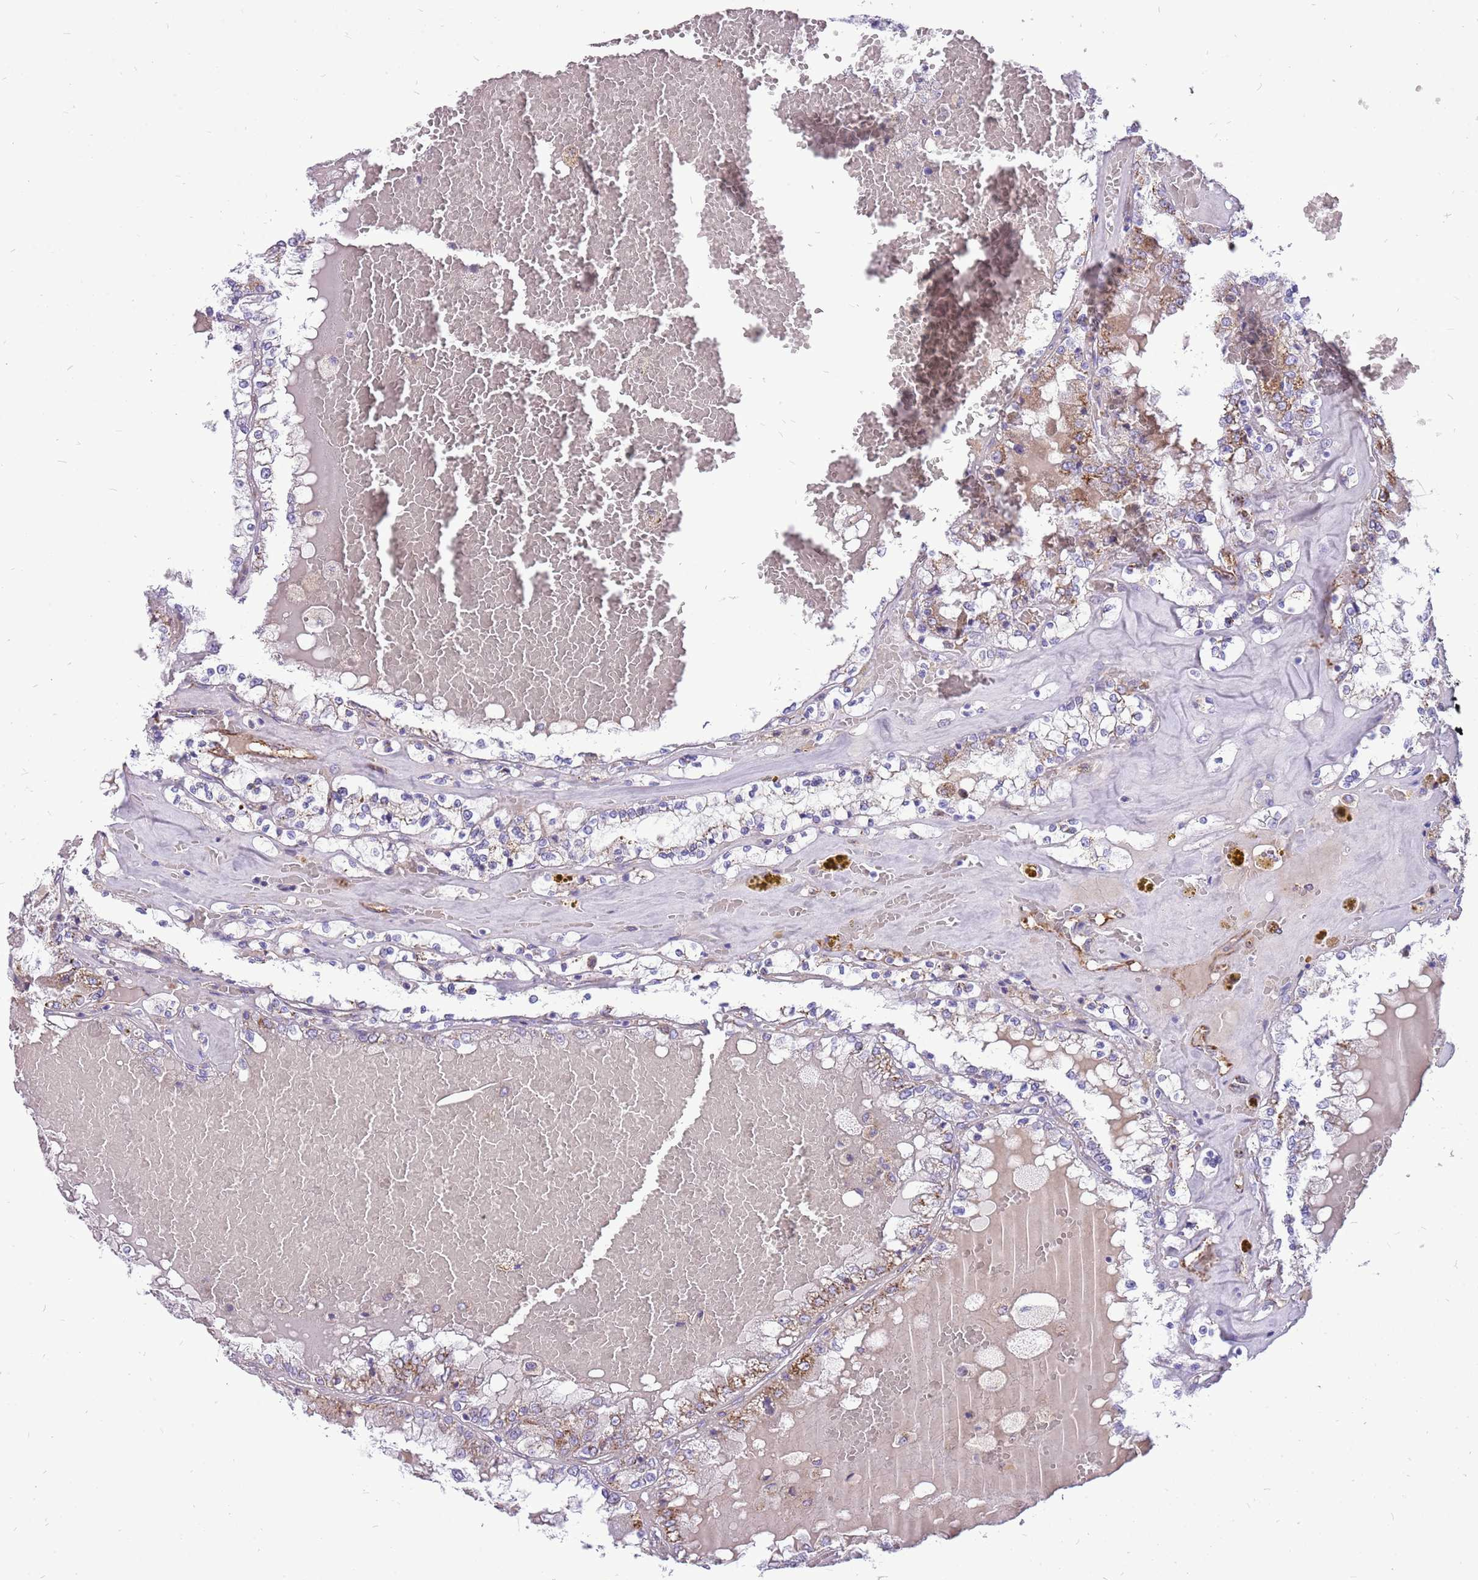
{"staining": {"intensity": "moderate", "quantity": "<25%", "location": "cytoplasmic/membranous"}, "tissue": "renal cancer", "cell_type": "Tumor cells", "image_type": "cancer", "snomed": [{"axis": "morphology", "description": "Adenocarcinoma, NOS"}, {"axis": "topography", "description": "Kidney"}], "caption": "High-magnification brightfield microscopy of renal adenocarcinoma stained with DAB (brown) and counterstained with hematoxylin (blue). tumor cells exhibit moderate cytoplasmic/membranous positivity is seen in about<25% of cells.", "gene": "PCNX1", "patient": {"sex": "female", "age": 56}}